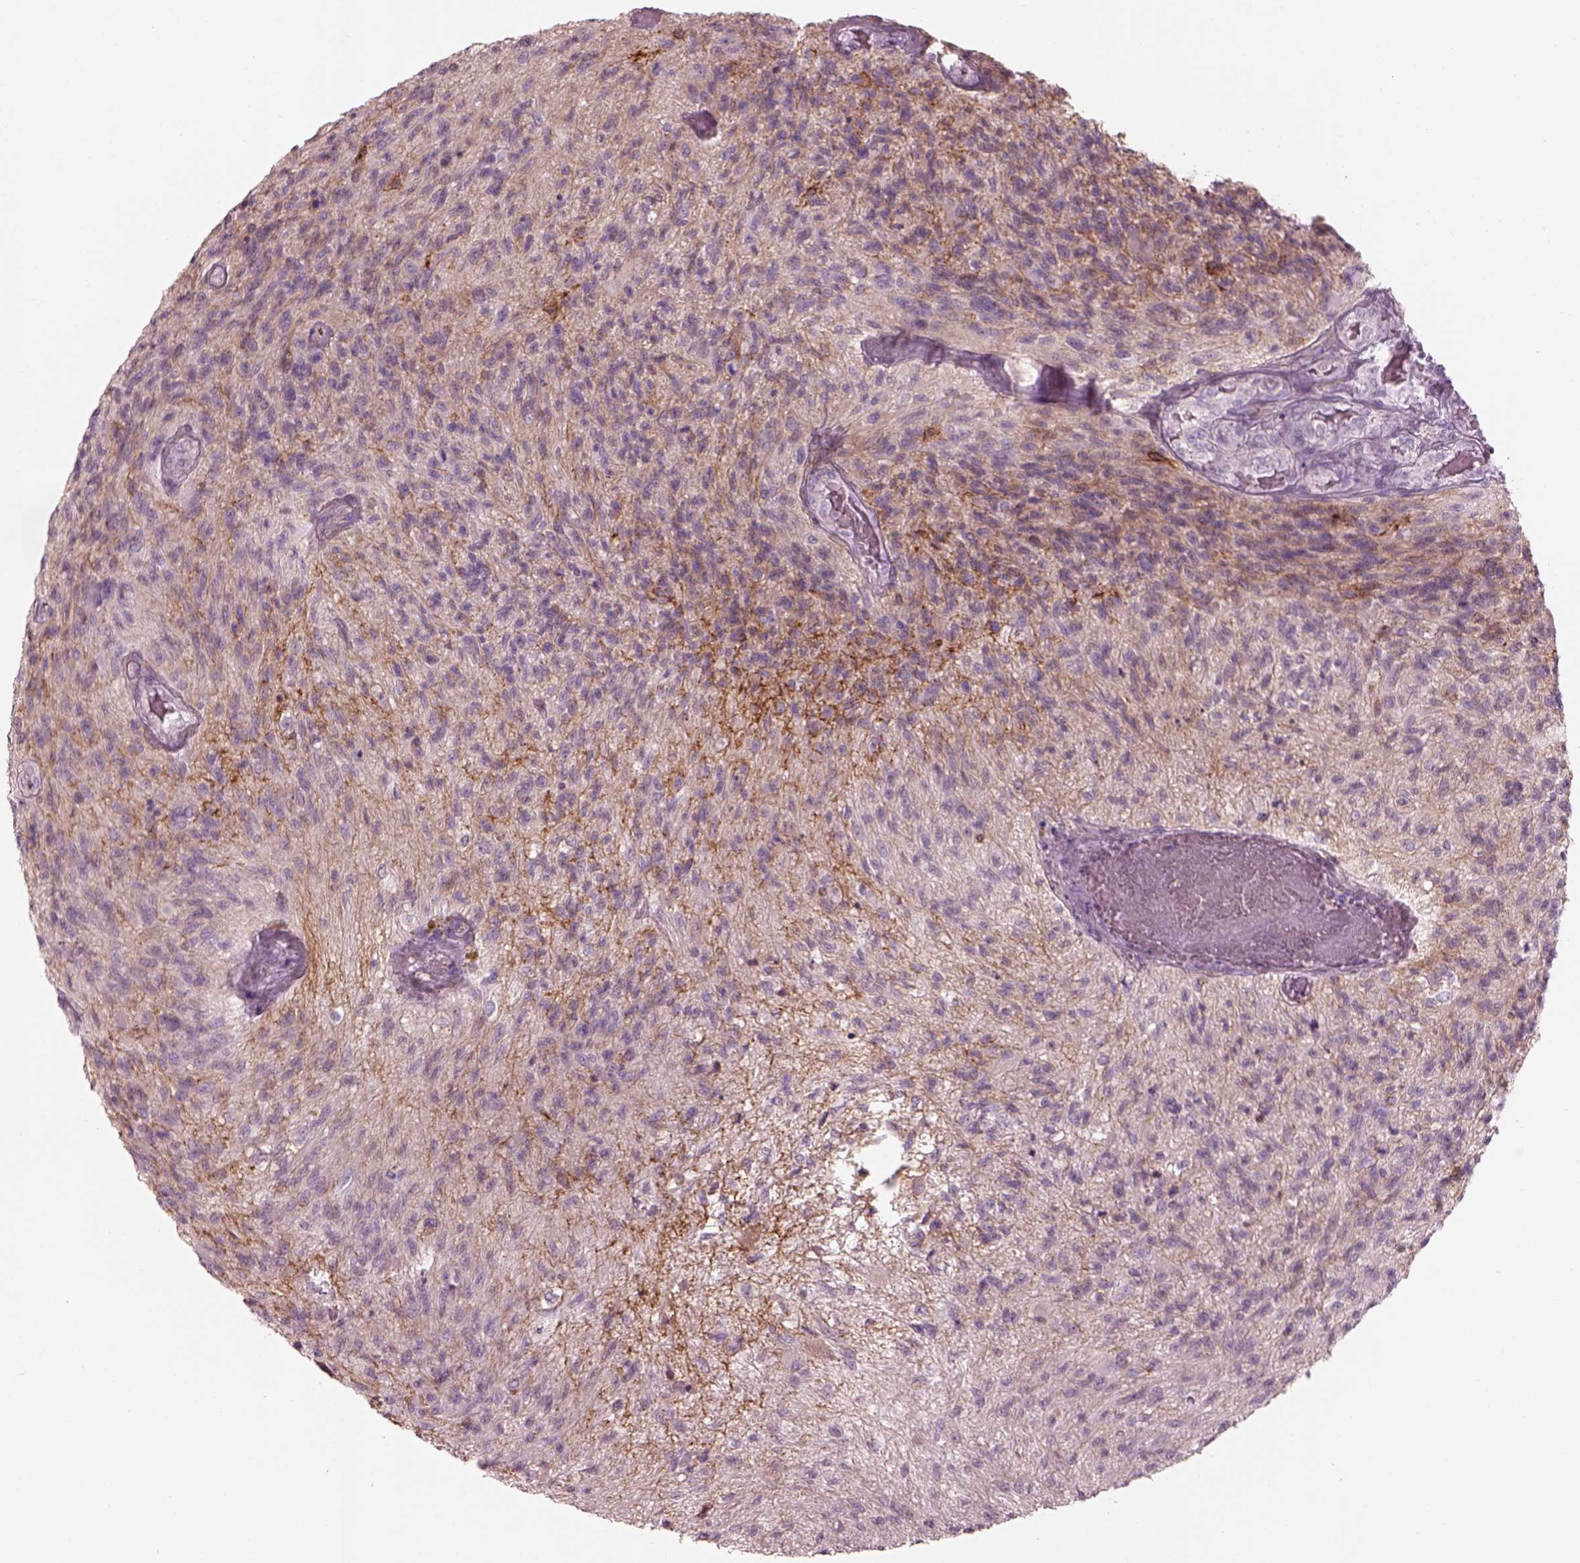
{"staining": {"intensity": "negative", "quantity": "none", "location": "none"}, "tissue": "glioma", "cell_type": "Tumor cells", "image_type": "cancer", "snomed": [{"axis": "morphology", "description": "Glioma, malignant, High grade"}, {"axis": "topography", "description": "Brain"}], "caption": "Human glioma stained for a protein using IHC displays no staining in tumor cells.", "gene": "CADM2", "patient": {"sex": "male", "age": 56}}